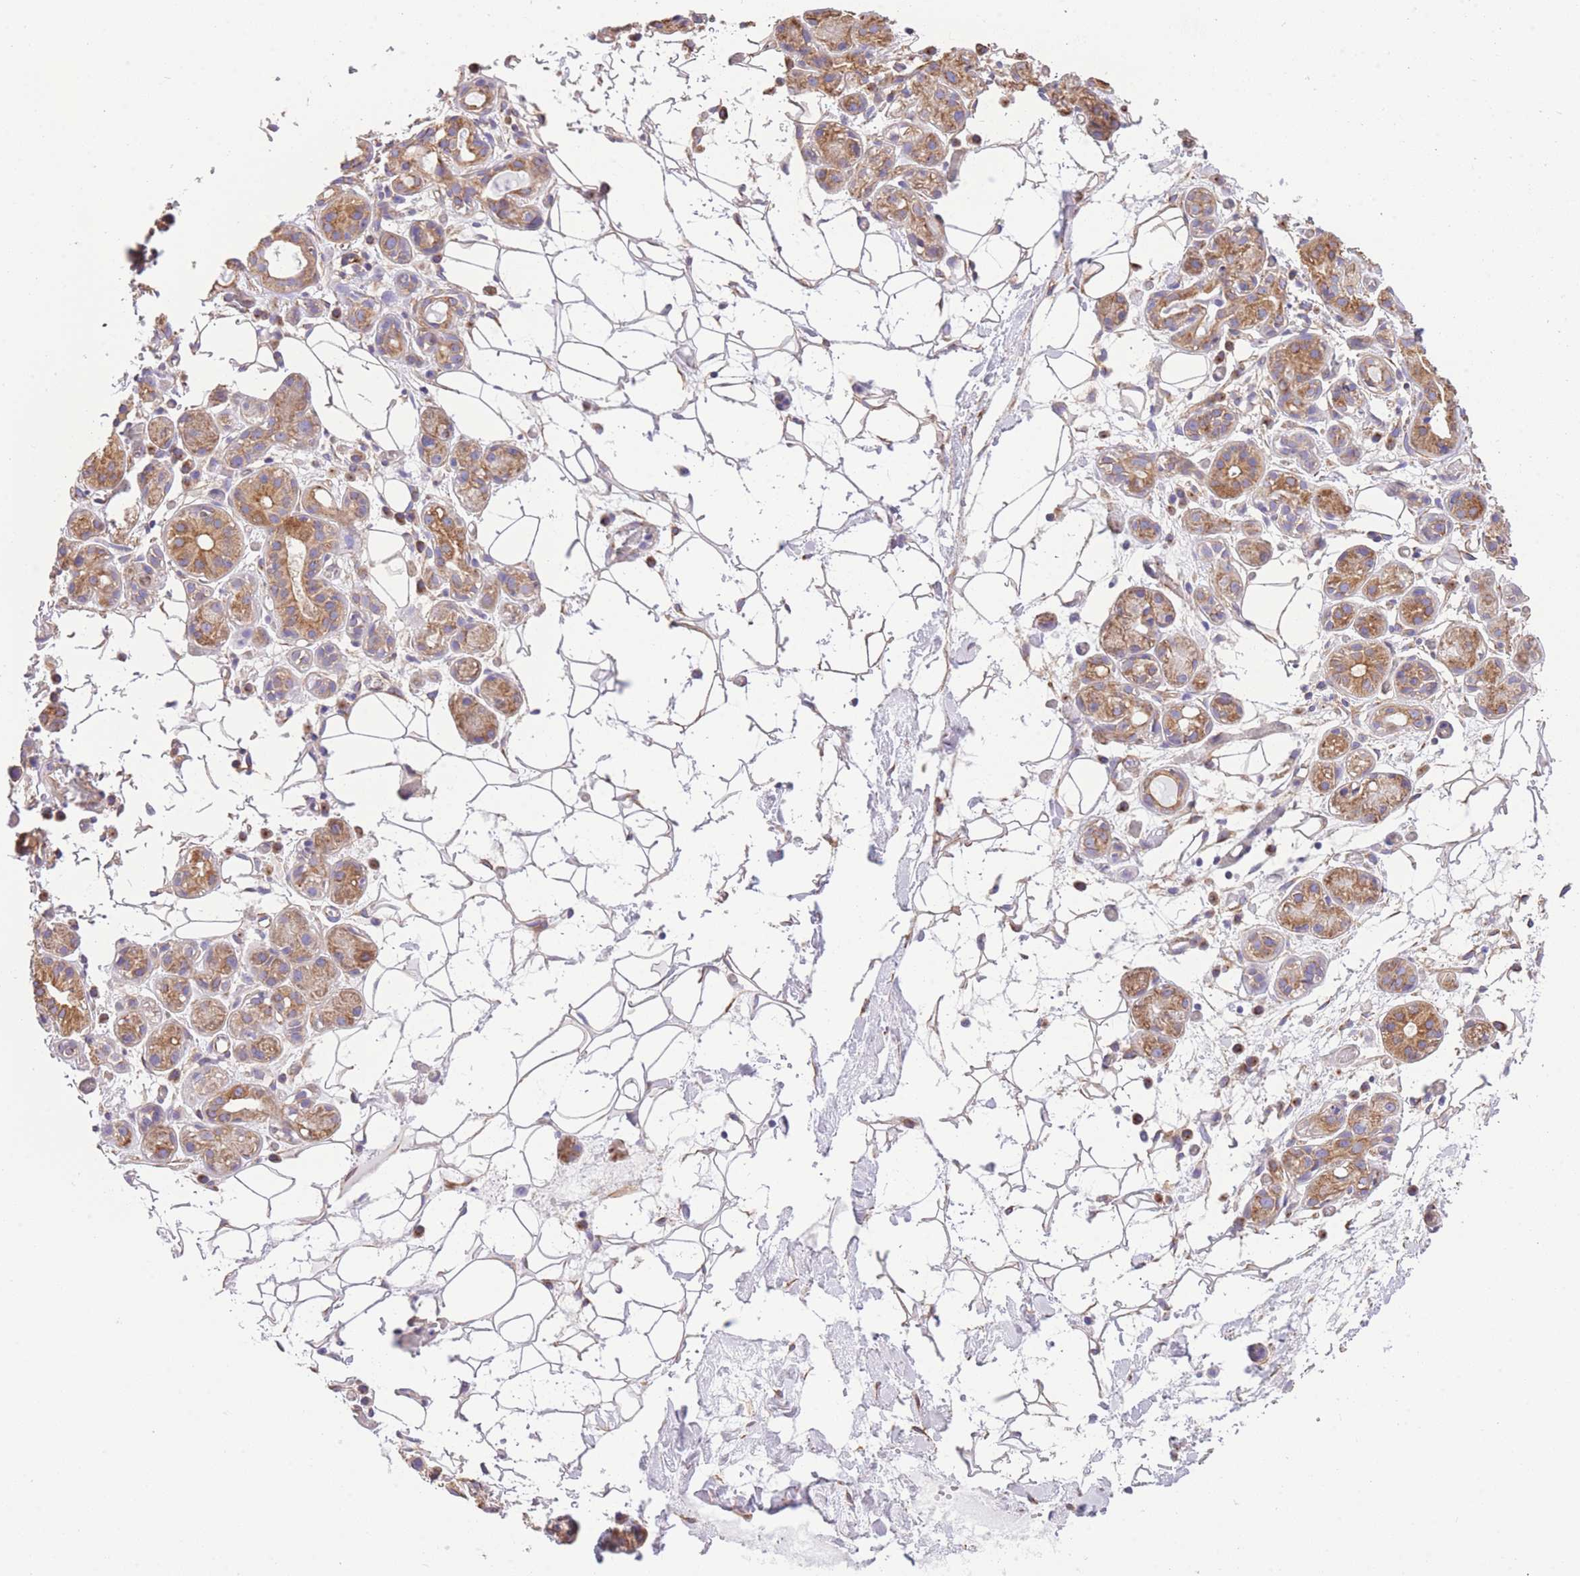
{"staining": {"intensity": "moderate", "quantity": "25%-75%", "location": "cytoplasmic/membranous"}, "tissue": "salivary gland", "cell_type": "Glandular cells", "image_type": "normal", "snomed": [{"axis": "morphology", "description": "Normal tissue, NOS"}, {"axis": "topography", "description": "Salivary gland"}], "caption": "Protein staining of benign salivary gland exhibits moderate cytoplasmic/membranous positivity in about 25%-75% of glandular cells. The protein is stained brown, and the nuclei are stained in blue (DAB (3,3'-diaminobenzidine) IHC with brightfield microscopy, high magnification).", "gene": "RHOU", "patient": {"sex": "male", "age": 82}}